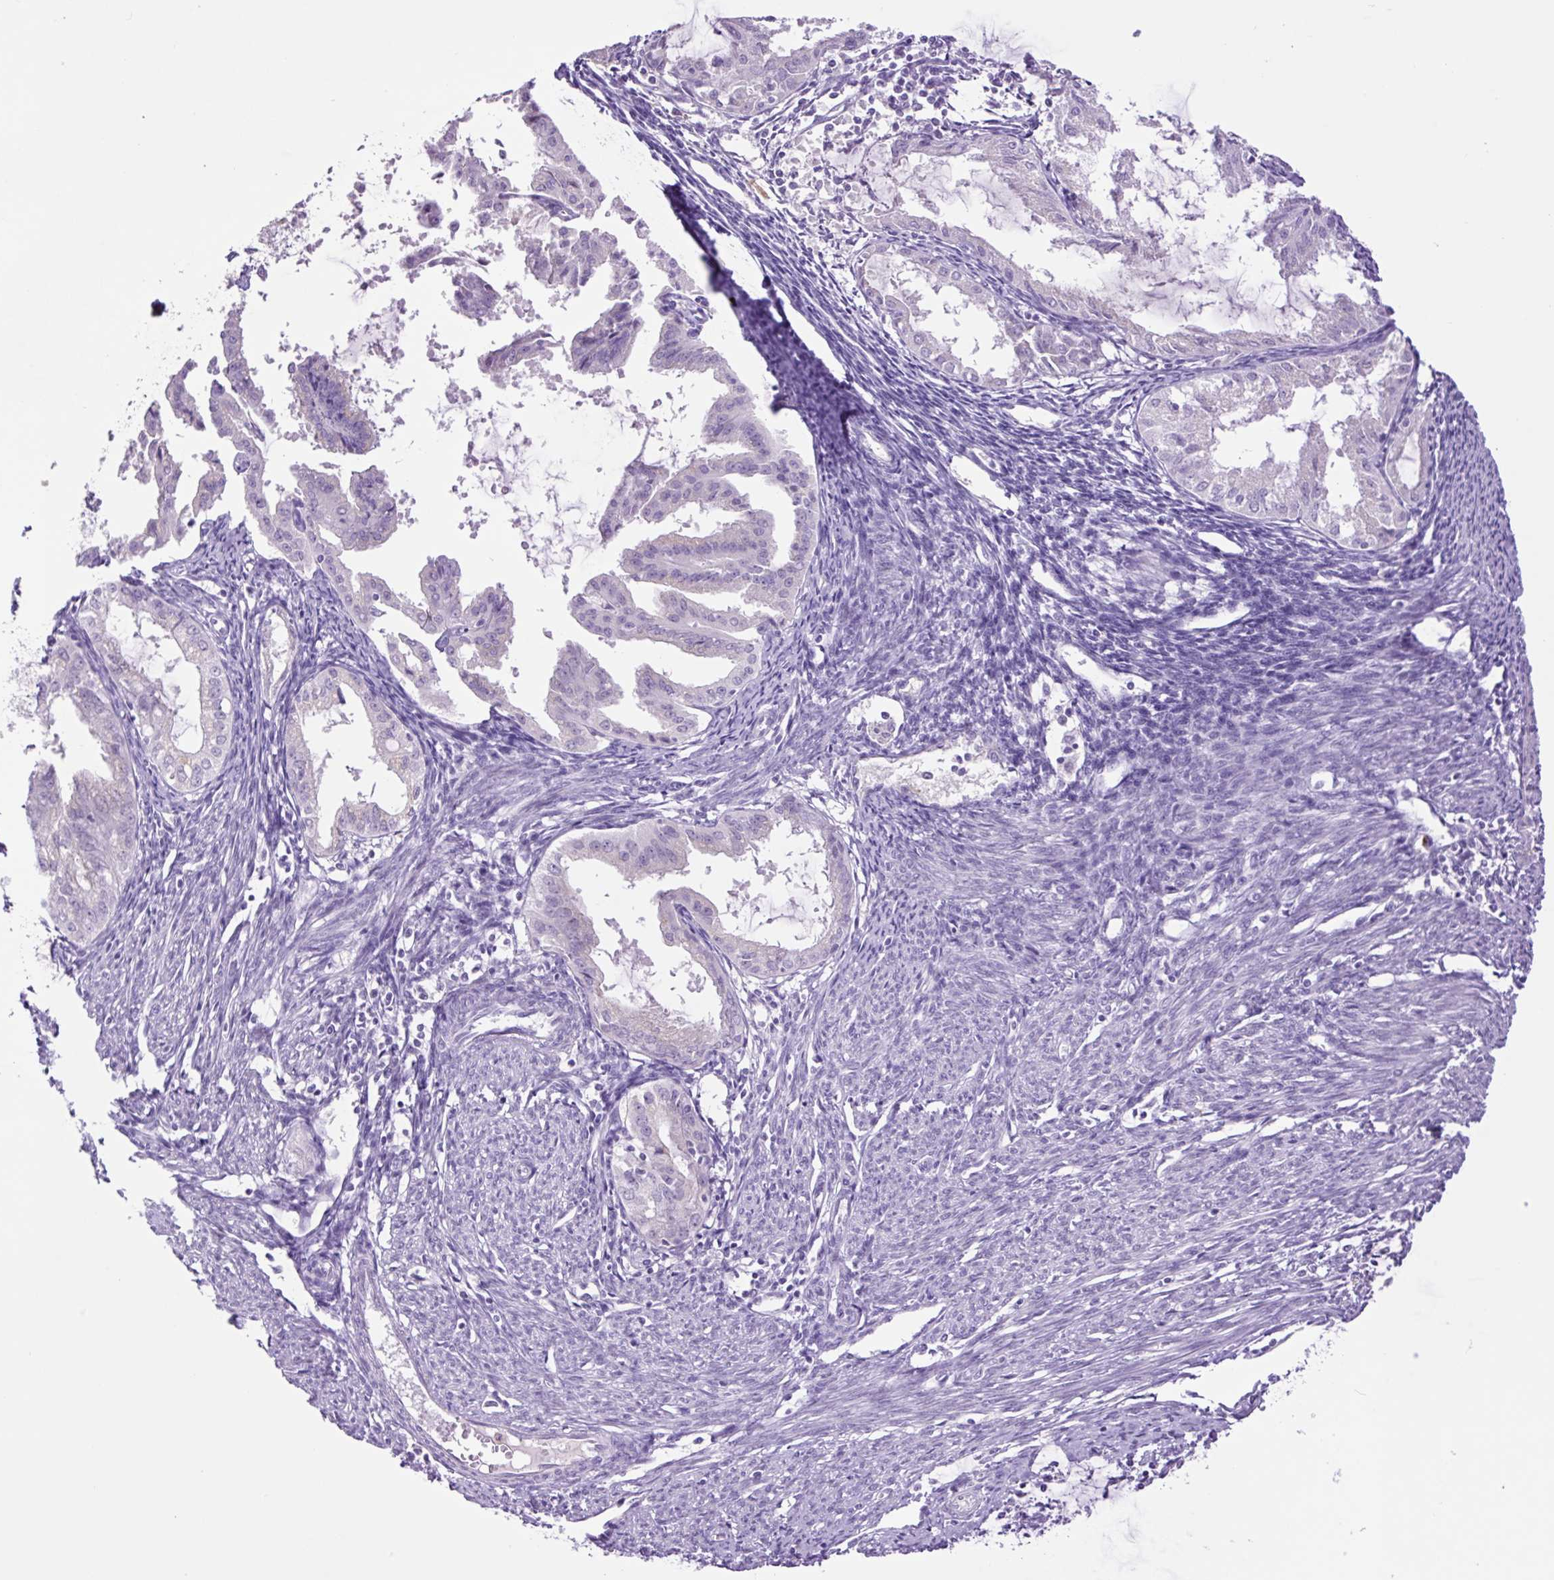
{"staining": {"intensity": "negative", "quantity": "none", "location": "none"}, "tissue": "endometrial cancer", "cell_type": "Tumor cells", "image_type": "cancer", "snomed": [{"axis": "morphology", "description": "Adenocarcinoma, NOS"}, {"axis": "topography", "description": "Endometrium"}], "caption": "A high-resolution histopathology image shows IHC staining of endometrial cancer (adenocarcinoma), which reveals no significant staining in tumor cells.", "gene": "MFSD3", "patient": {"sex": "female", "age": 70}}